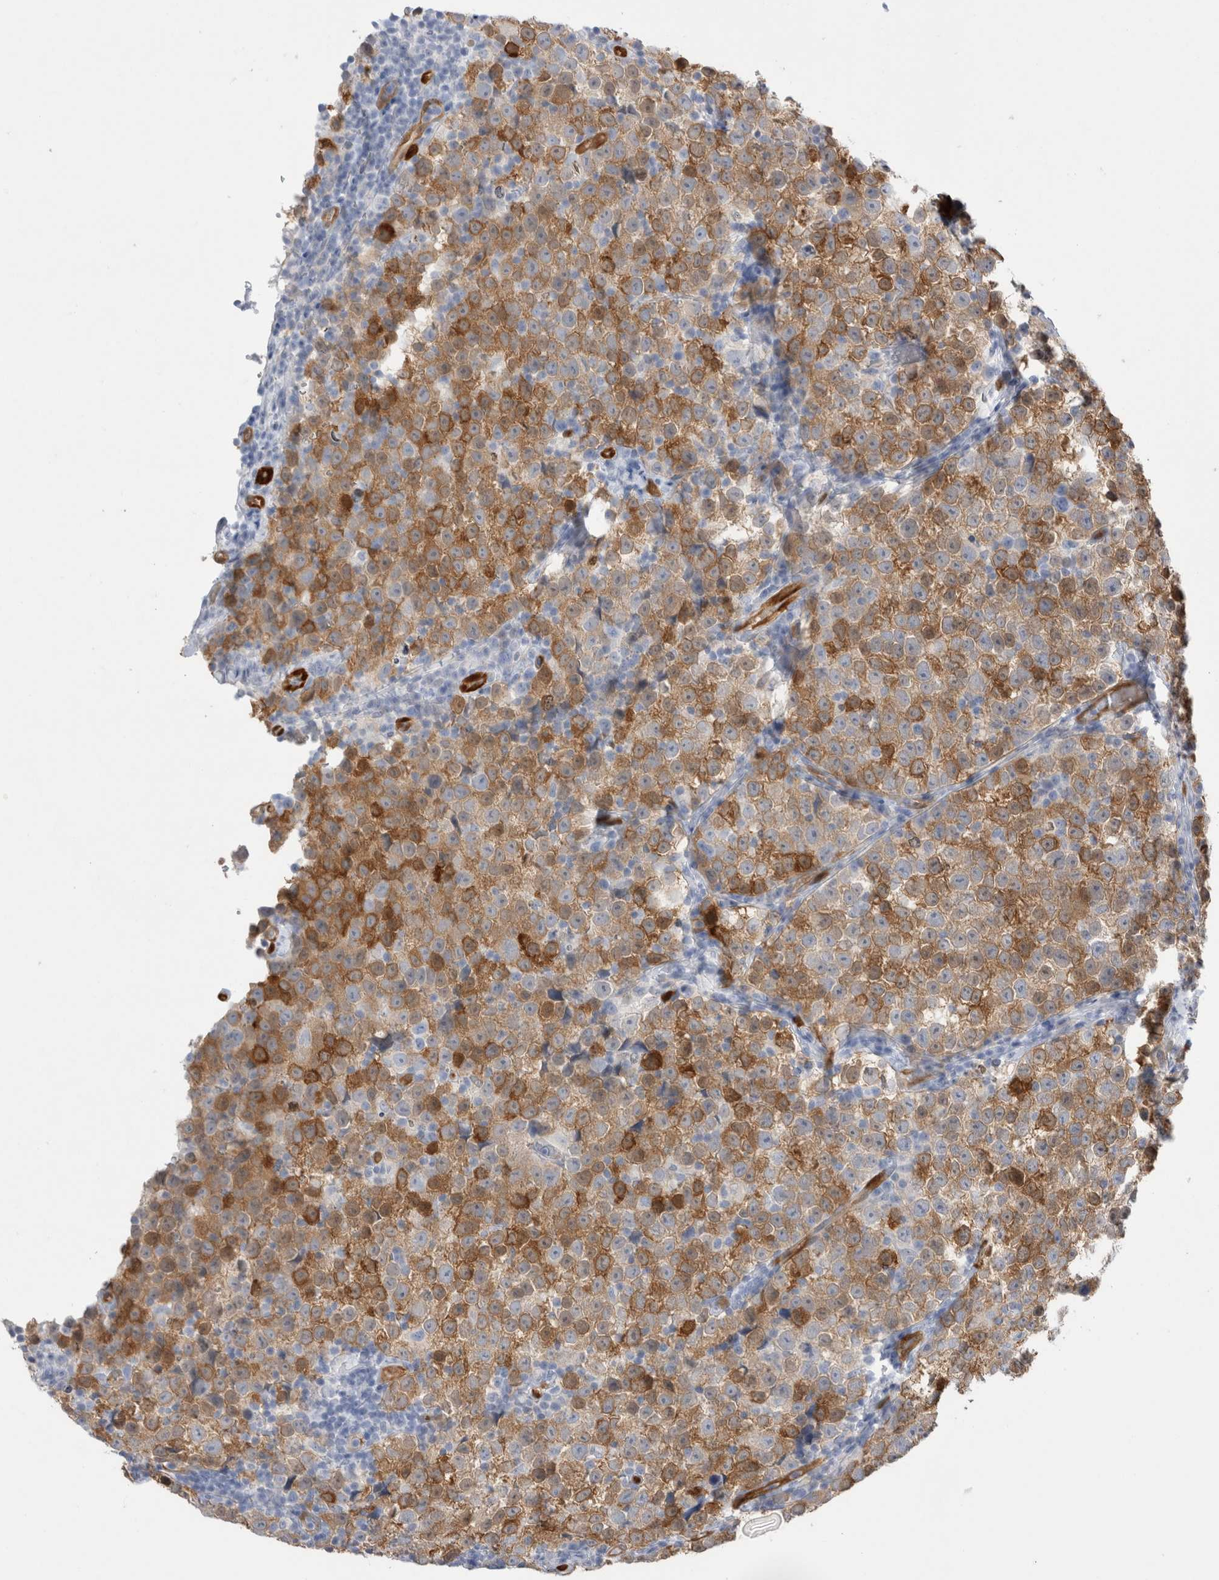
{"staining": {"intensity": "moderate", "quantity": ">75%", "location": "cytoplasmic/membranous"}, "tissue": "testis cancer", "cell_type": "Tumor cells", "image_type": "cancer", "snomed": [{"axis": "morphology", "description": "Normal tissue, NOS"}, {"axis": "morphology", "description": "Seminoma, NOS"}, {"axis": "topography", "description": "Testis"}], "caption": "Brown immunohistochemical staining in human seminoma (testis) displays moderate cytoplasmic/membranous positivity in about >75% of tumor cells. The staining was performed using DAB to visualize the protein expression in brown, while the nuclei were stained in blue with hematoxylin (Magnification: 20x).", "gene": "NAPEPLD", "patient": {"sex": "male", "age": 43}}